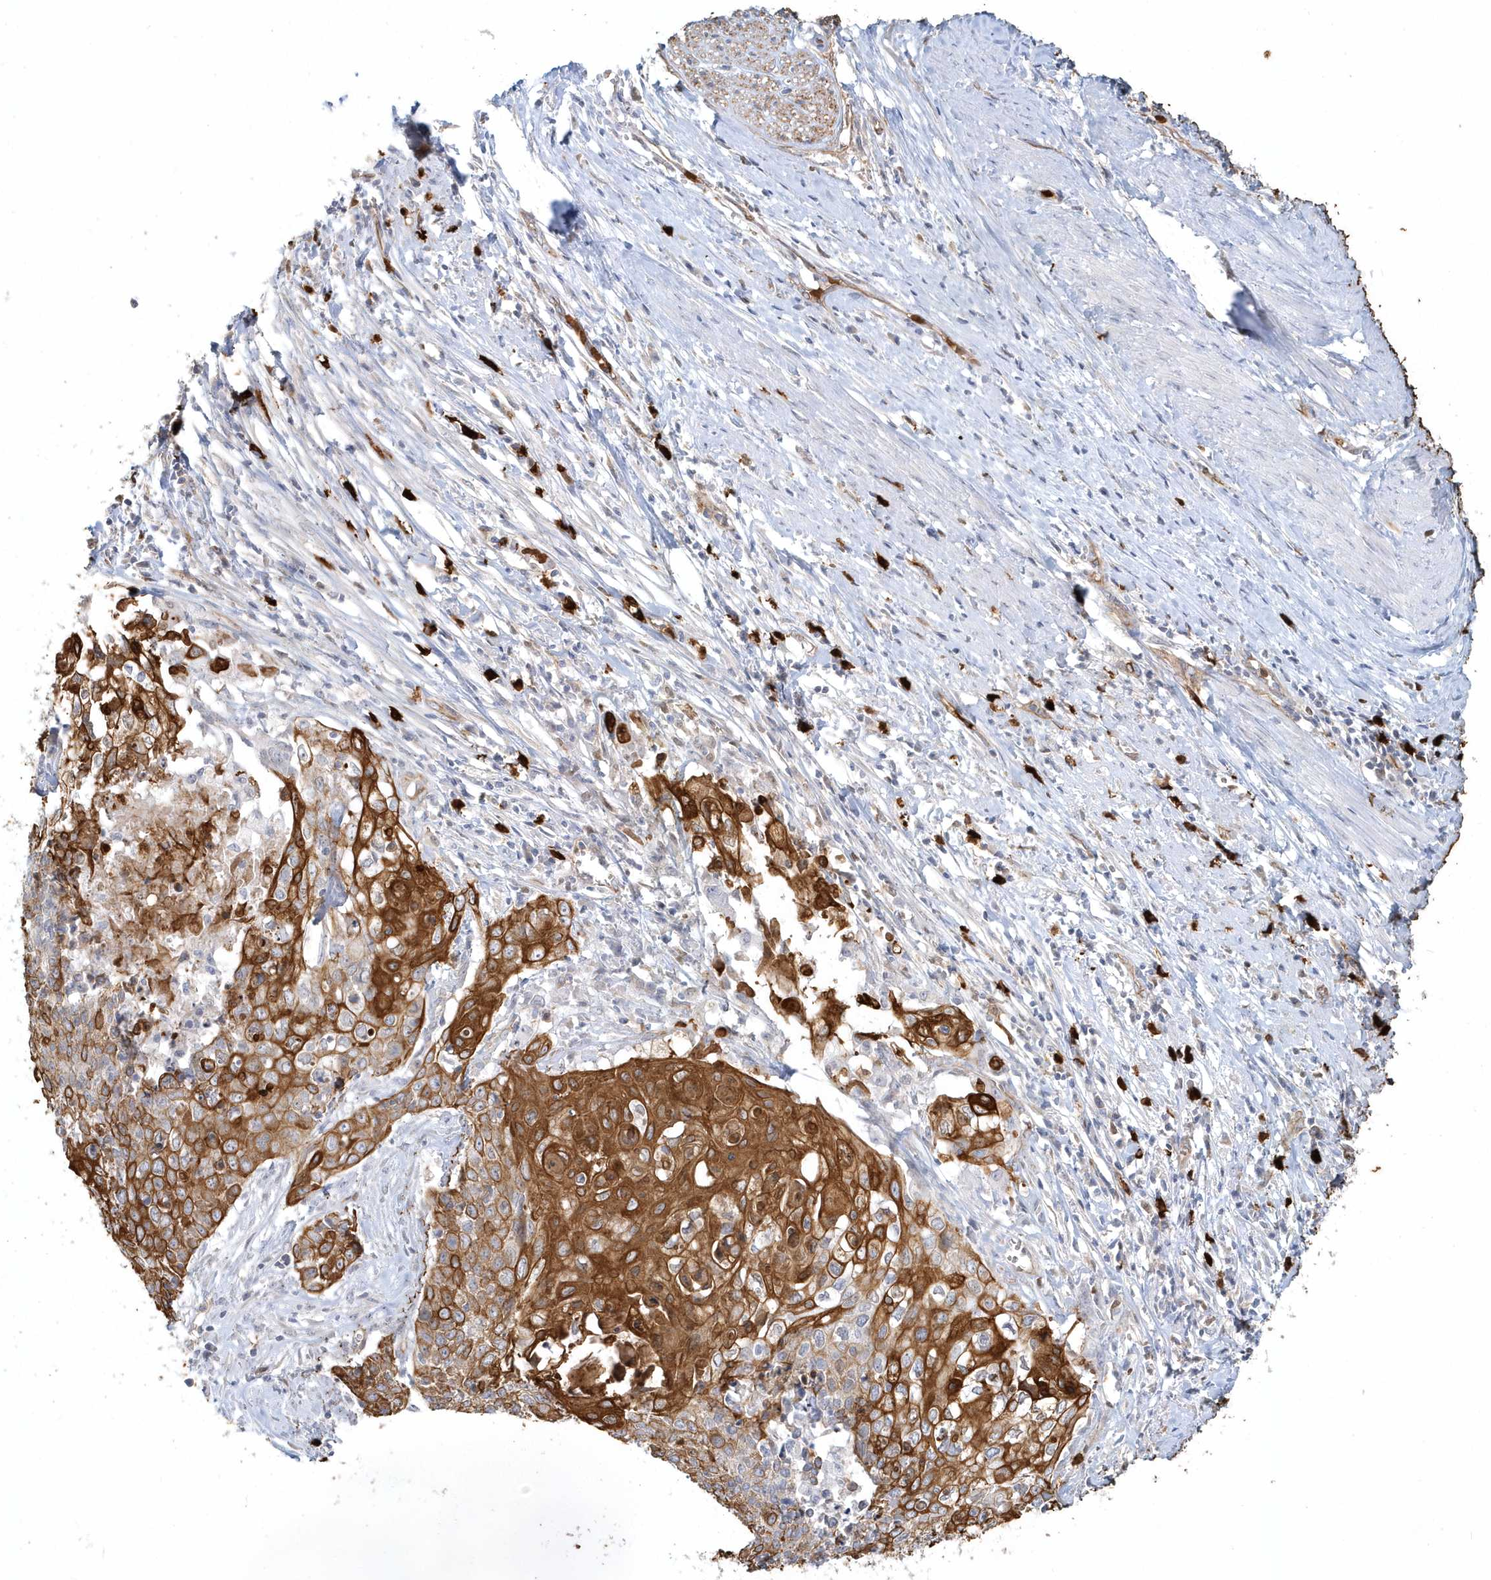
{"staining": {"intensity": "strong", "quantity": ">75%", "location": "cytoplasmic/membranous"}, "tissue": "cervical cancer", "cell_type": "Tumor cells", "image_type": "cancer", "snomed": [{"axis": "morphology", "description": "Squamous cell carcinoma, NOS"}, {"axis": "topography", "description": "Cervix"}], "caption": "DAB (3,3'-diaminobenzidine) immunohistochemical staining of human cervical squamous cell carcinoma exhibits strong cytoplasmic/membranous protein staining in about >75% of tumor cells.", "gene": "DNAH1", "patient": {"sex": "female", "age": 39}}